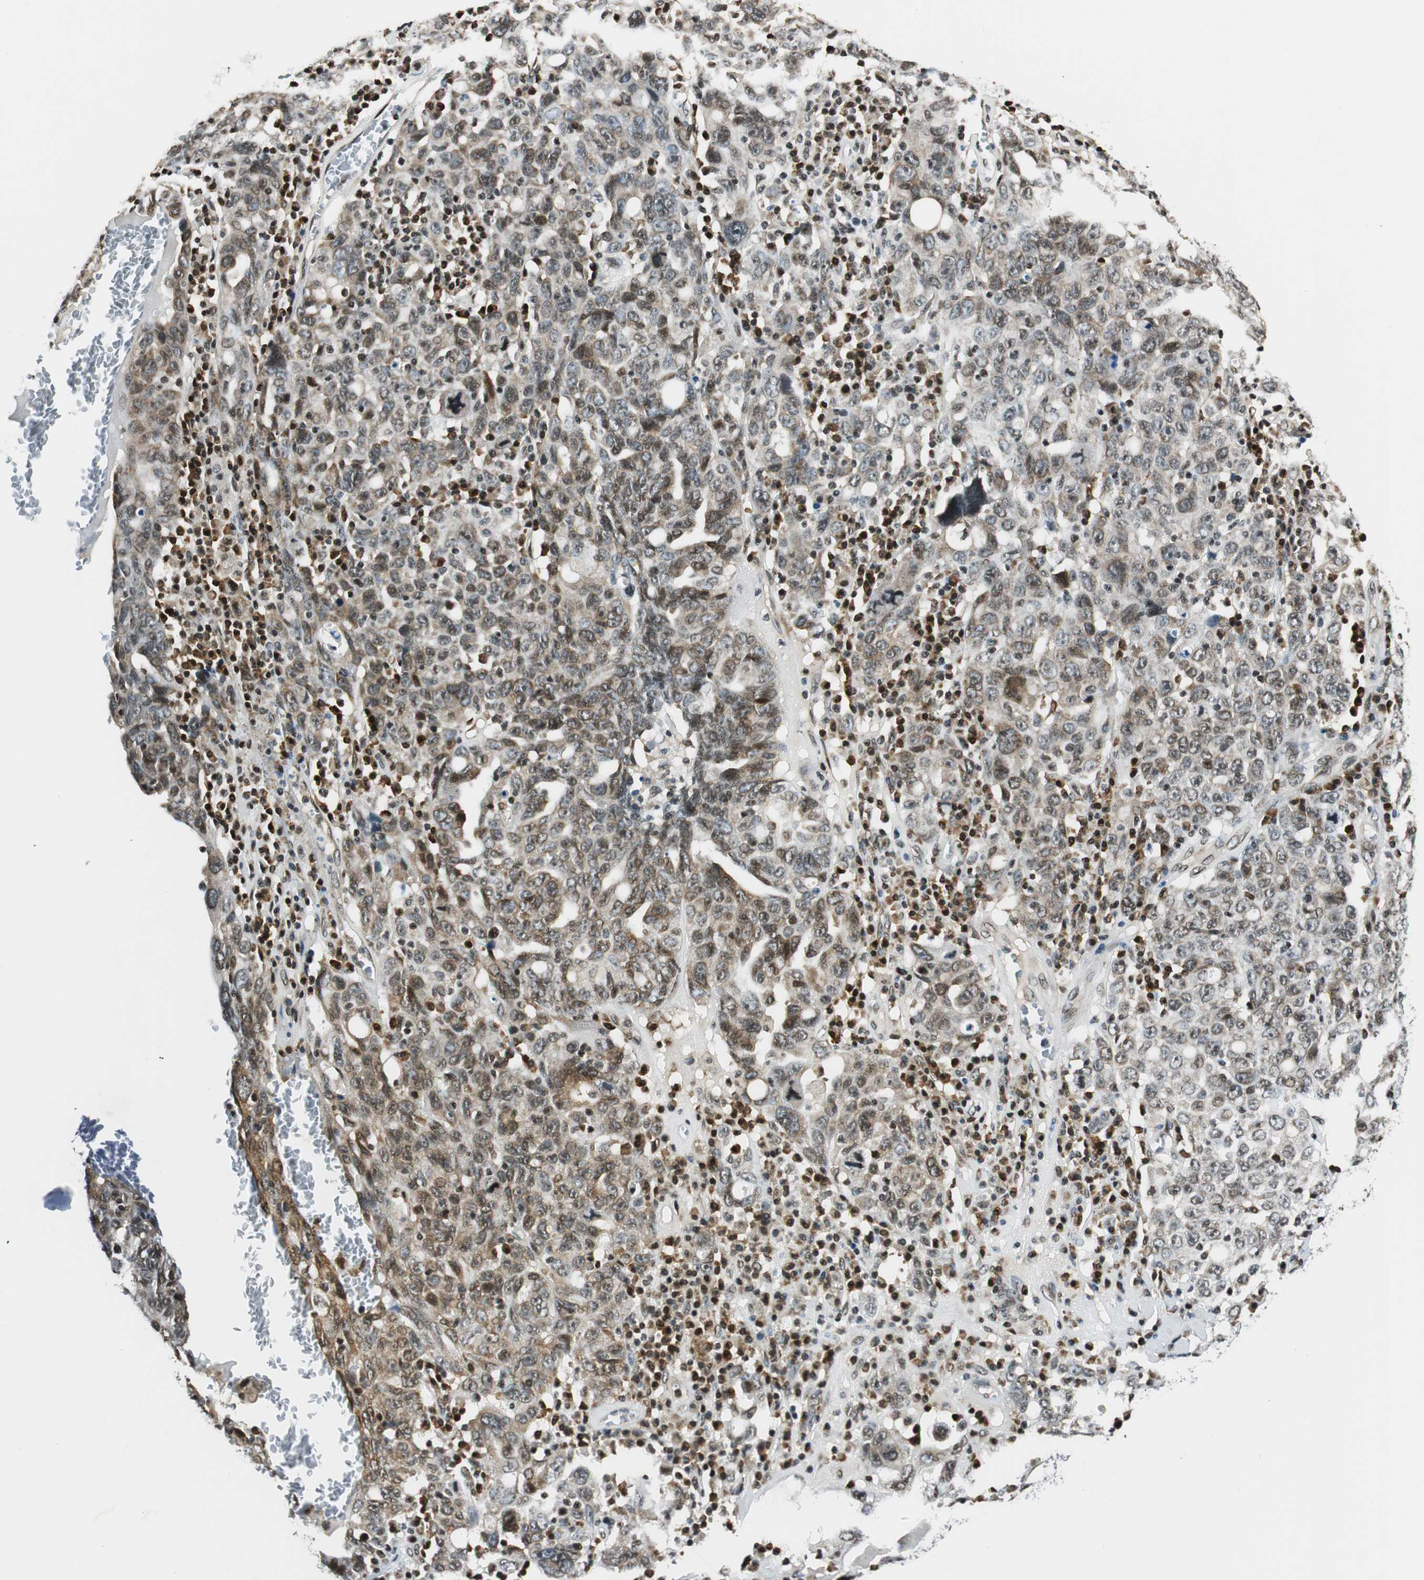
{"staining": {"intensity": "weak", "quantity": ">75%", "location": "cytoplasmic/membranous,nuclear"}, "tissue": "ovarian cancer", "cell_type": "Tumor cells", "image_type": "cancer", "snomed": [{"axis": "morphology", "description": "Carcinoma, endometroid"}, {"axis": "topography", "description": "Ovary"}], "caption": "The photomicrograph demonstrates staining of ovarian endometroid carcinoma, revealing weak cytoplasmic/membranous and nuclear protein expression (brown color) within tumor cells. Using DAB (brown) and hematoxylin (blue) stains, captured at high magnification using brightfield microscopy.", "gene": "RING1", "patient": {"sex": "female", "age": 62}}